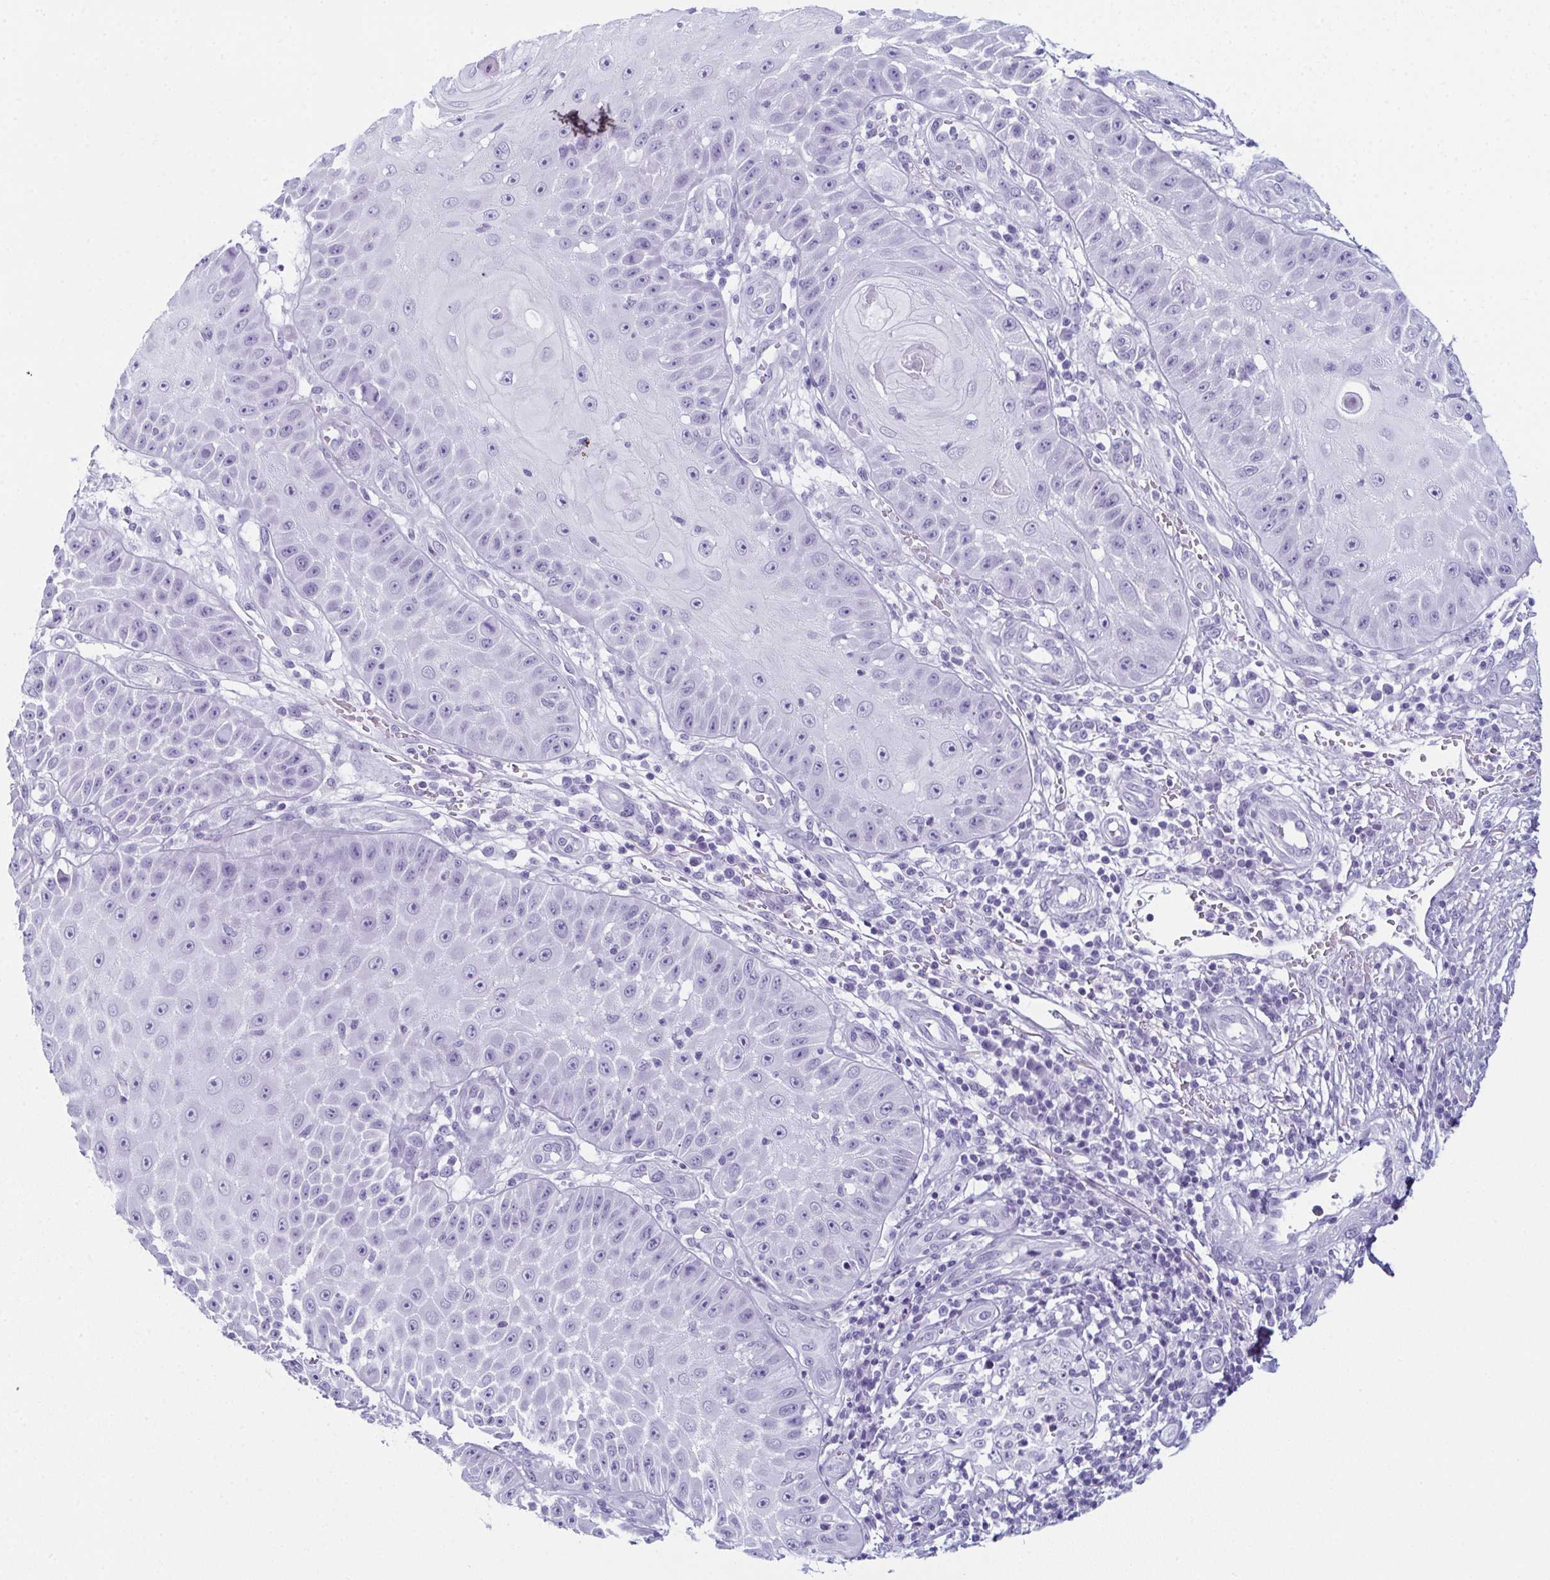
{"staining": {"intensity": "negative", "quantity": "none", "location": "none"}, "tissue": "skin cancer", "cell_type": "Tumor cells", "image_type": "cancer", "snomed": [{"axis": "morphology", "description": "Squamous cell carcinoma, NOS"}, {"axis": "topography", "description": "Skin"}], "caption": "DAB immunohistochemical staining of human skin squamous cell carcinoma exhibits no significant positivity in tumor cells.", "gene": "ENKUR", "patient": {"sex": "male", "age": 70}}